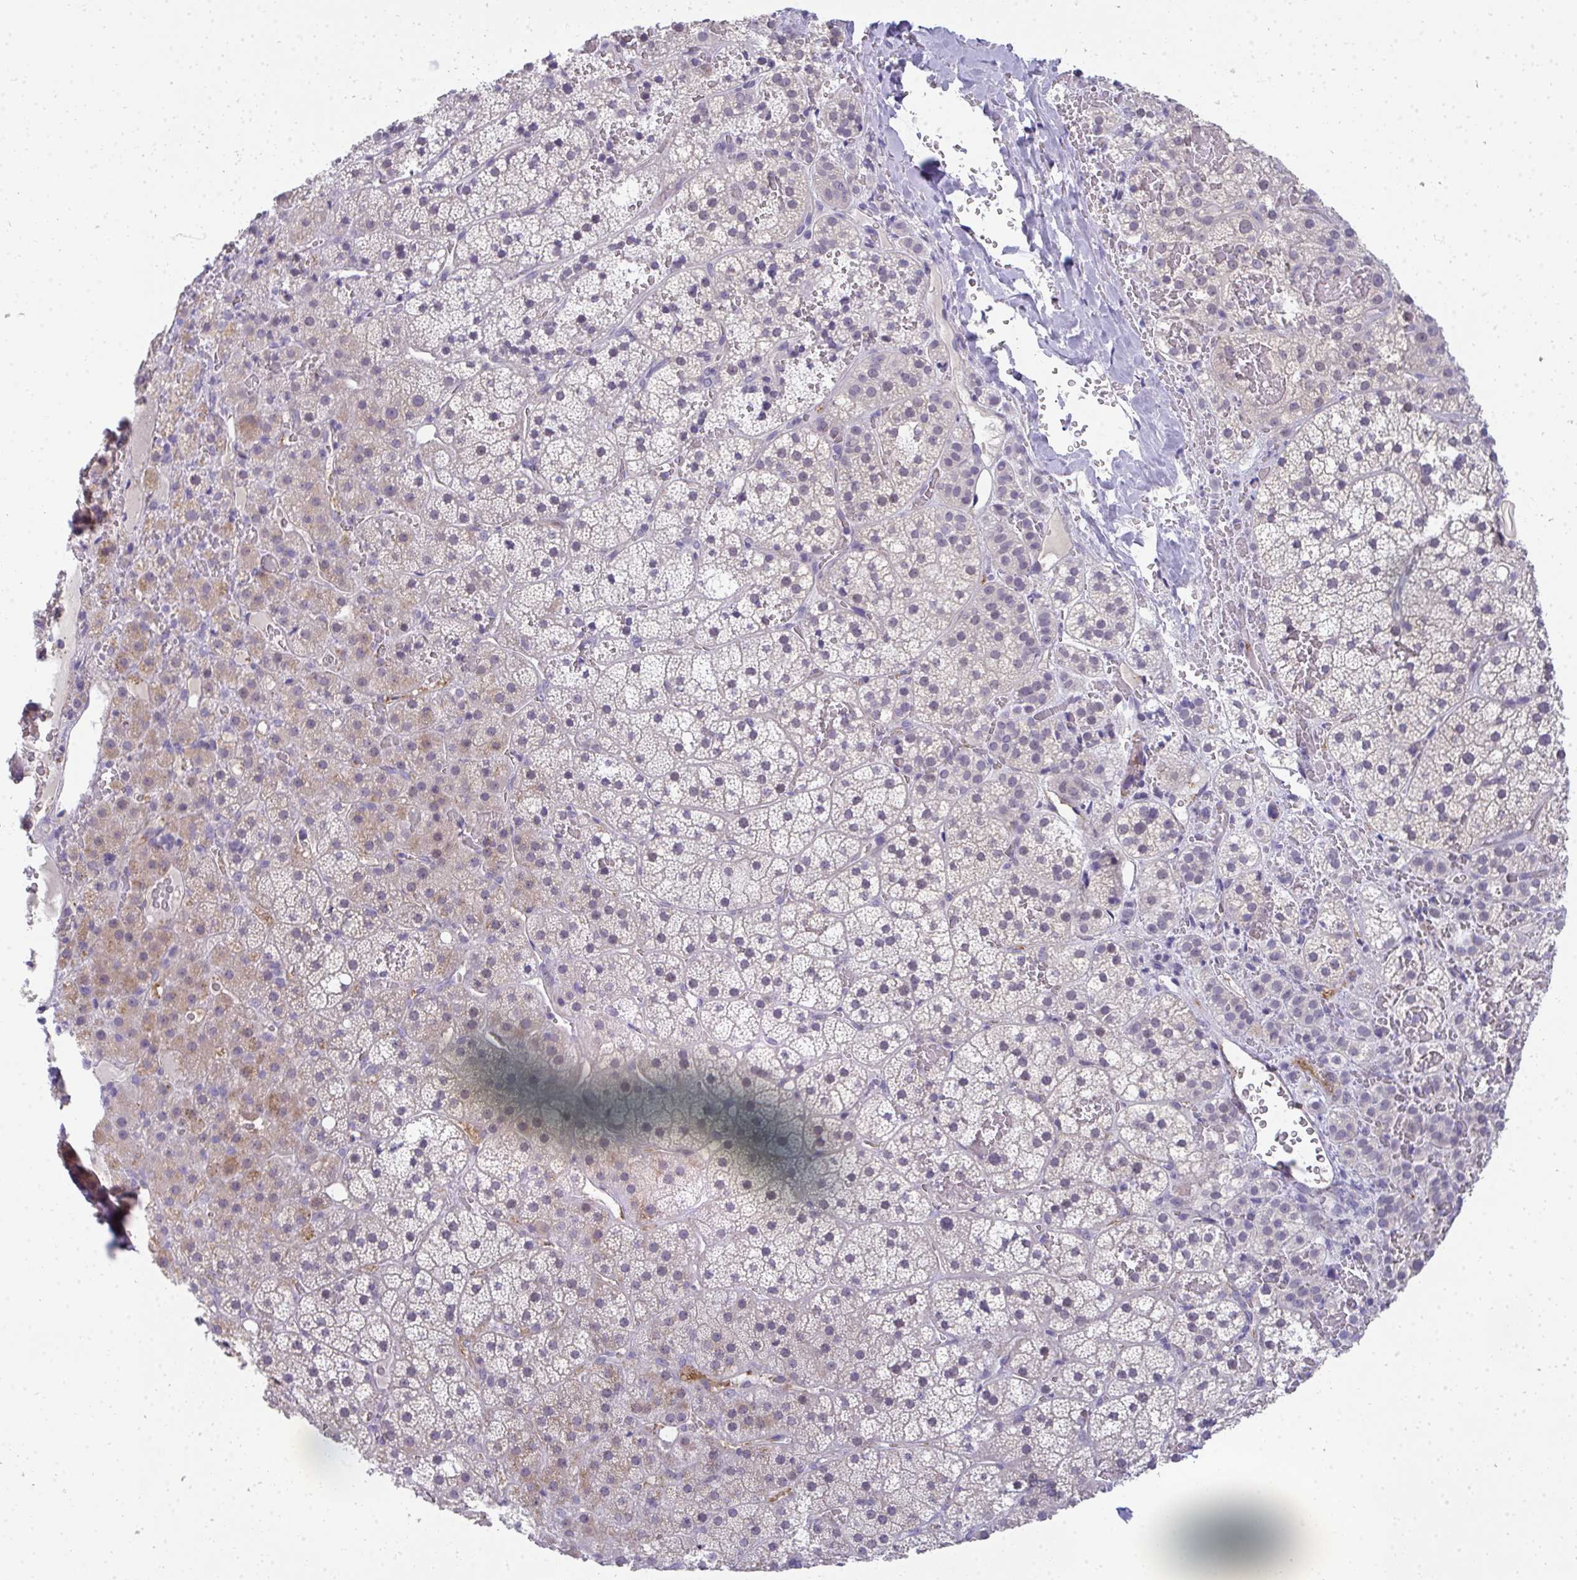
{"staining": {"intensity": "moderate", "quantity": "<25%", "location": "cytoplasmic/membranous"}, "tissue": "adrenal gland", "cell_type": "Glandular cells", "image_type": "normal", "snomed": [{"axis": "morphology", "description": "Normal tissue, NOS"}, {"axis": "topography", "description": "Adrenal gland"}], "caption": "Unremarkable adrenal gland demonstrates moderate cytoplasmic/membranous staining in approximately <25% of glandular cells, visualized by immunohistochemistry.", "gene": "TMEM82", "patient": {"sex": "male", "age": 53}}